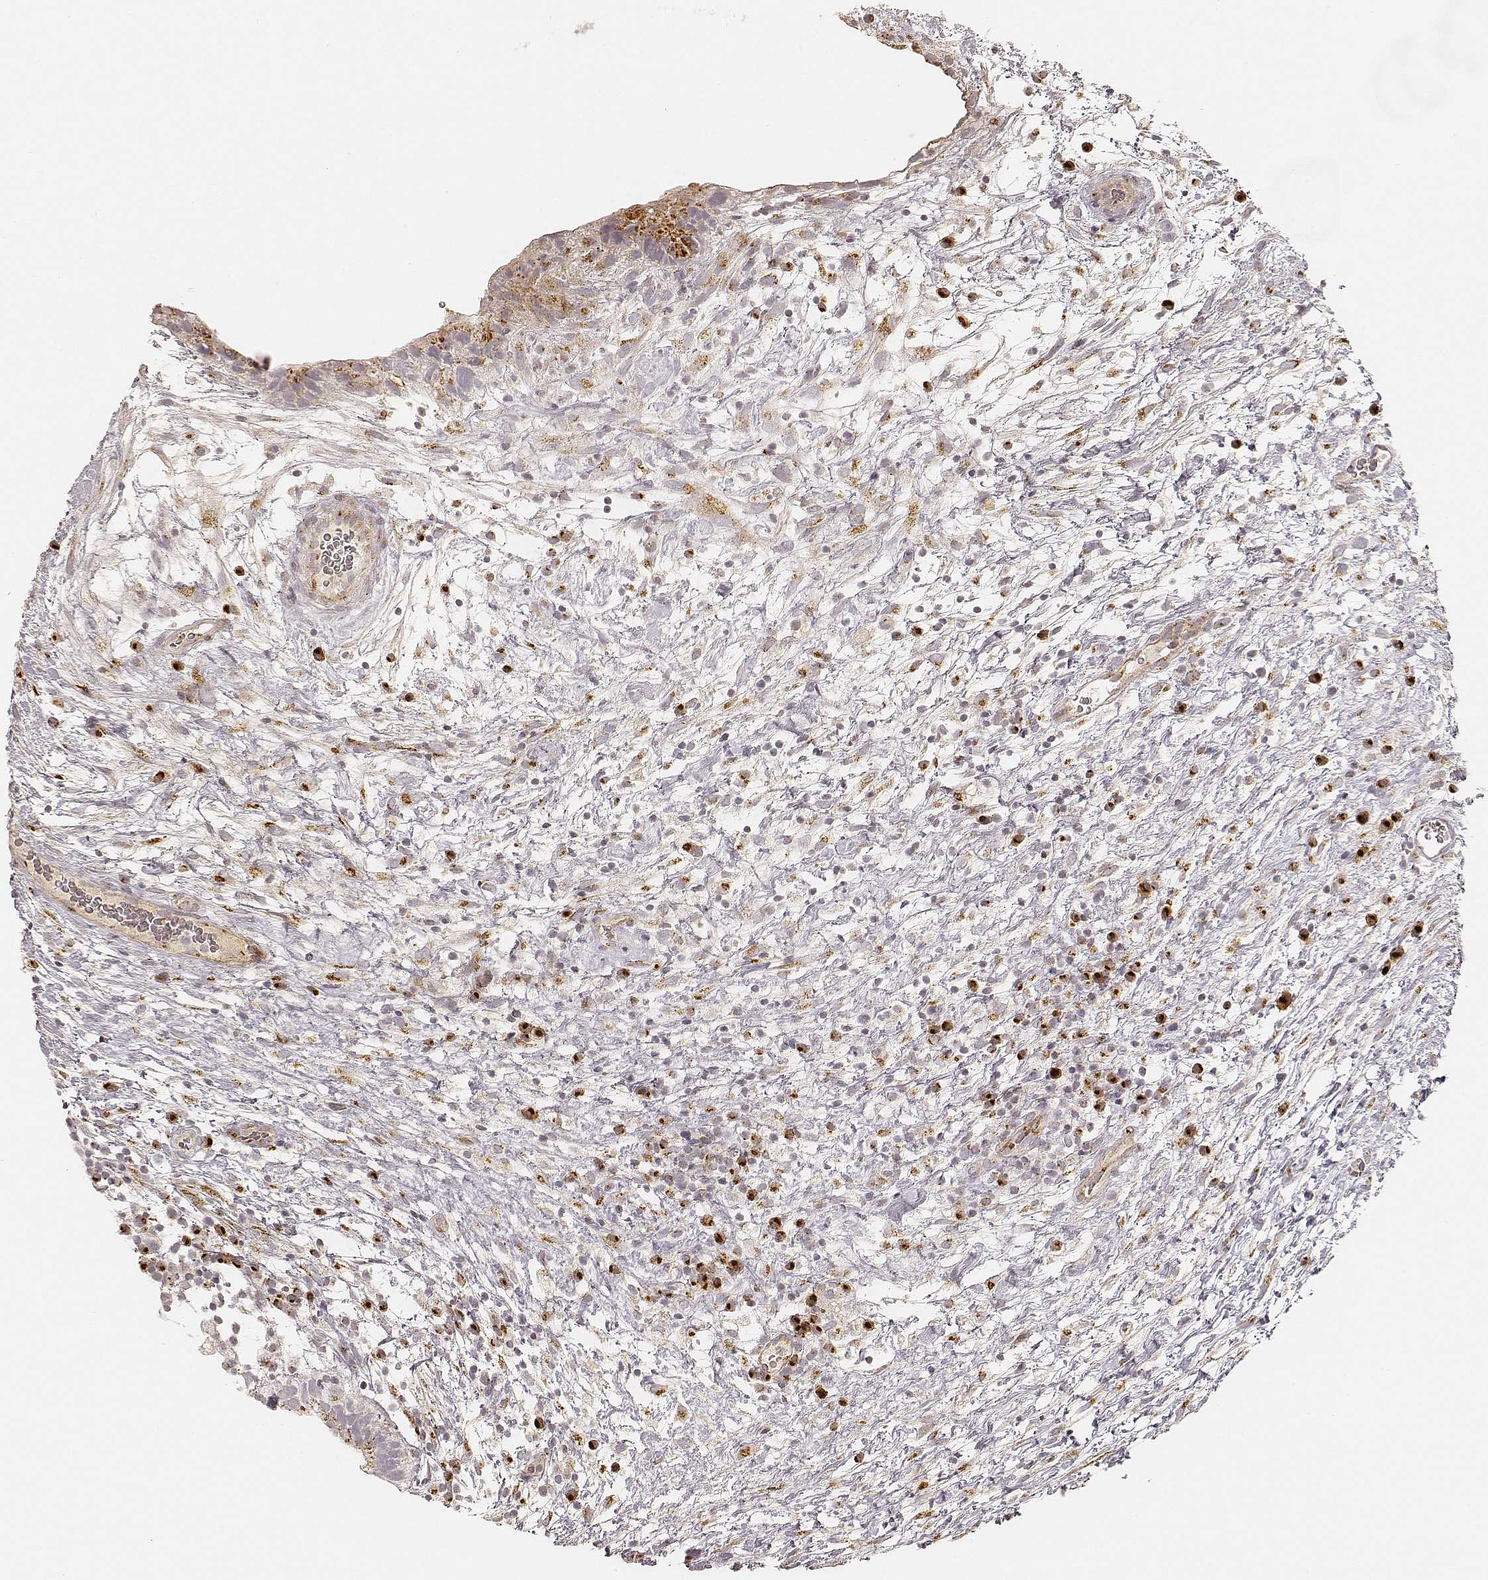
{"staining": {"intensity": "moderate", "quantity": "25%-75%", "location": "cytoplasmic/membranous"}, "tissue": "testis cancer", "cell_type": "Tumor cells", "image_type": "cancer", "snomed": [{"axis": "morphology", "description": "Normal tissue, NOS"}, {"axis": "morphology", "description": "Carcinoma, Embryonal, NOS"}, {"axis": "topography", "description": "Testis"}], "caption": "IHC of testis embryonal carcinoma shows medium levels of moderate cytoplasmic/membranous positivity in about 25%-75% of tumor cells.", "gene": "GORASP2", "patient": {"sex": "male", "age": 32}}